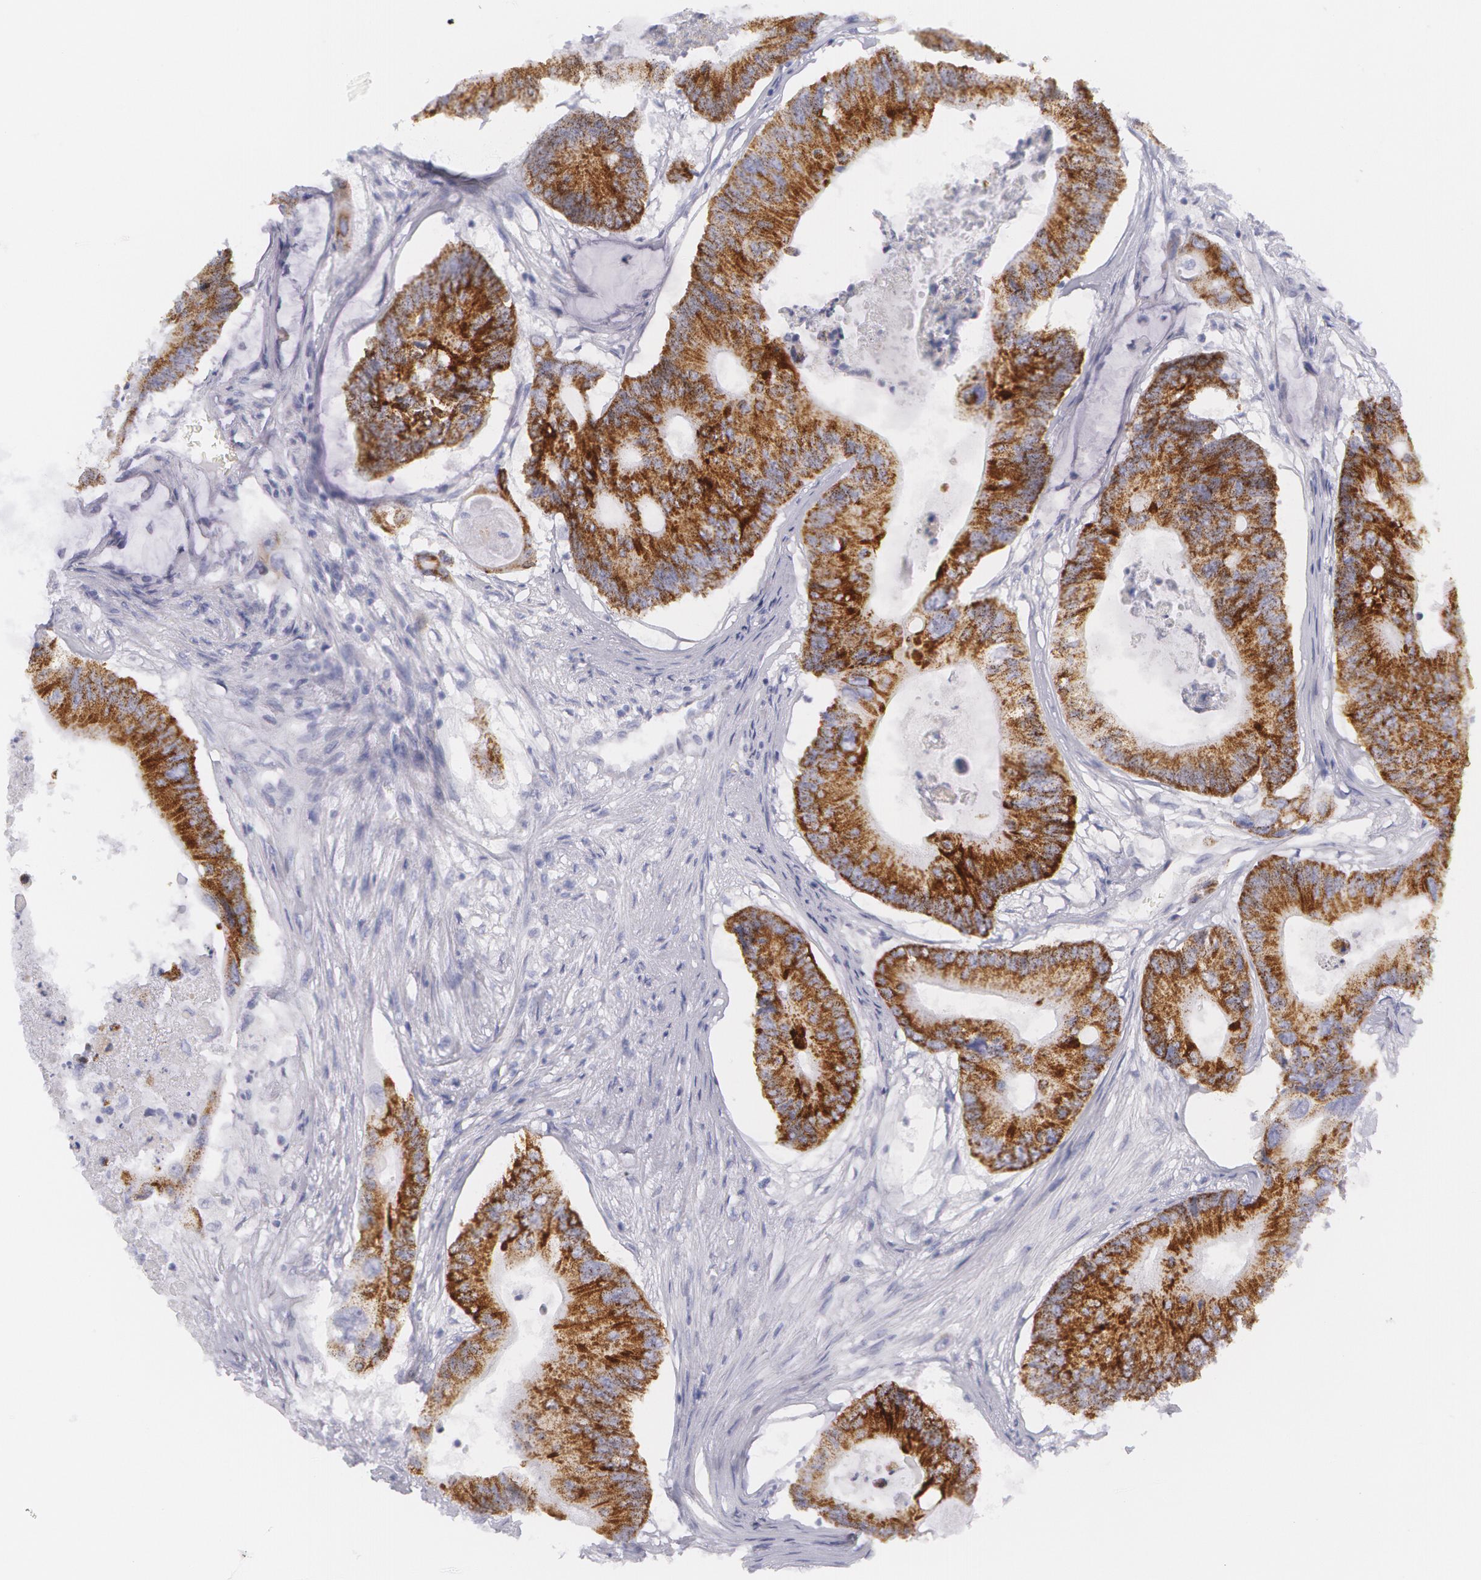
{"staining": {"intensity": "strong", "quantity": ">75%", "location": "cytoplasmic/membranous"}, "tissue": "colorectal cancer", "cell_type": "Tumor cells", "image_type": "cancer", "snomed": [{"axis": "morphology", "description": "Adenocarcinoma, NOS"}, {"axis": "topography", "description": "Colon"}], "caption": "This is an image of immunohistochemistry (IHC) staining of colorectal cancer (adenocarcinoma), which shows strong positivity in the cytoplasmic/membranous of tumor cells.", "gene": "AMACR", "patient": {"sex": "male", "age": 65}}